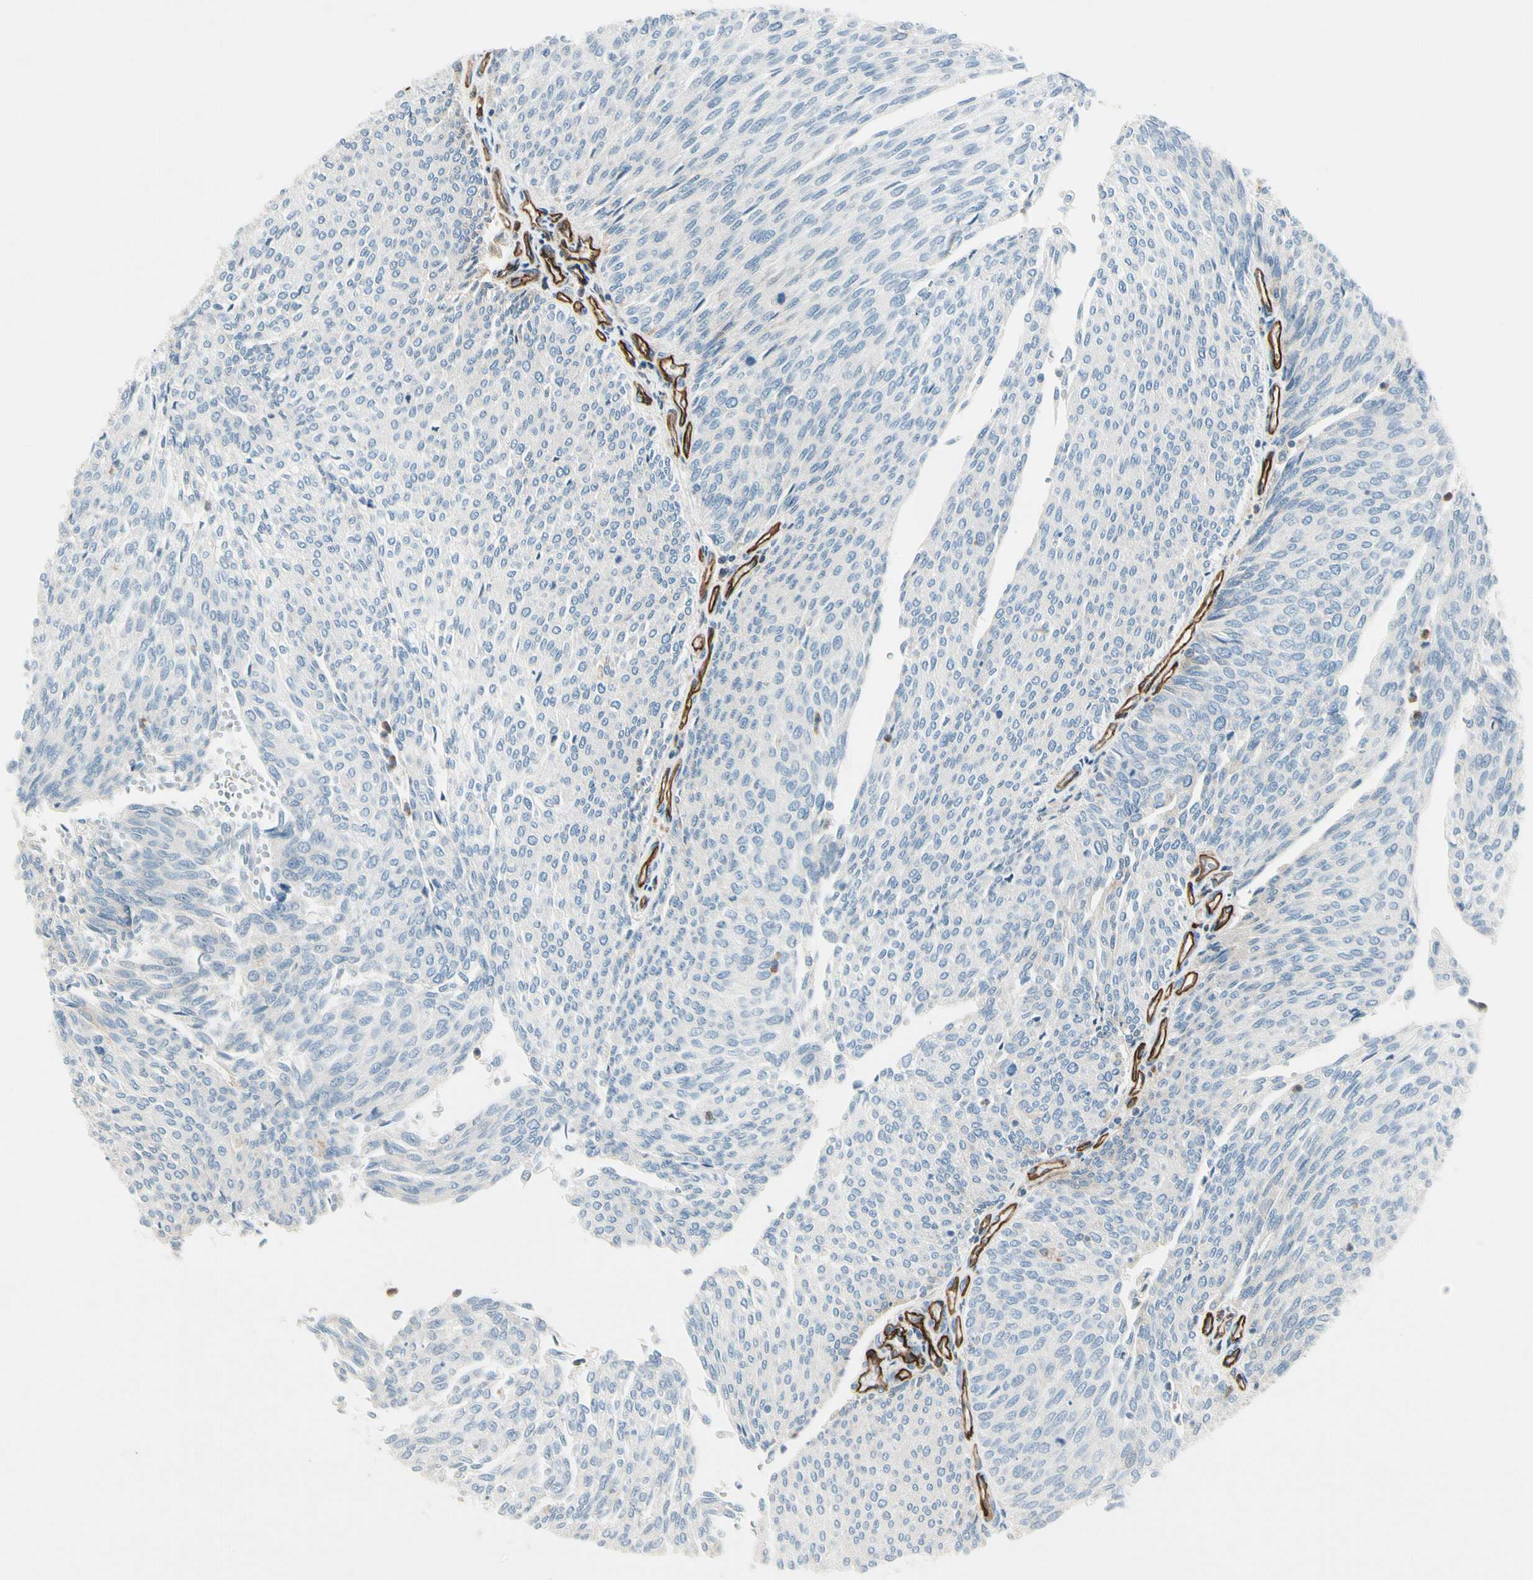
{"staining": {"intensity": "negative", "quantity": "none", "location": "none"}, "tissue": "urothelial cancer", "cell_type": "Tumor cells", "image_type": "cancer", "snomed": [{"axis": "morphology", "description": "Urothelial carcinoma, Low grade"}, {"axis": "topography", "description": "Urinary bladder"}], "caption": "DAB immunohistochemical staining of human low-grade urothelial carcinoma reveals no significant expression in tumor cells.", "gene": "CD93", "patient": {"sex": "female", "age": 79}}